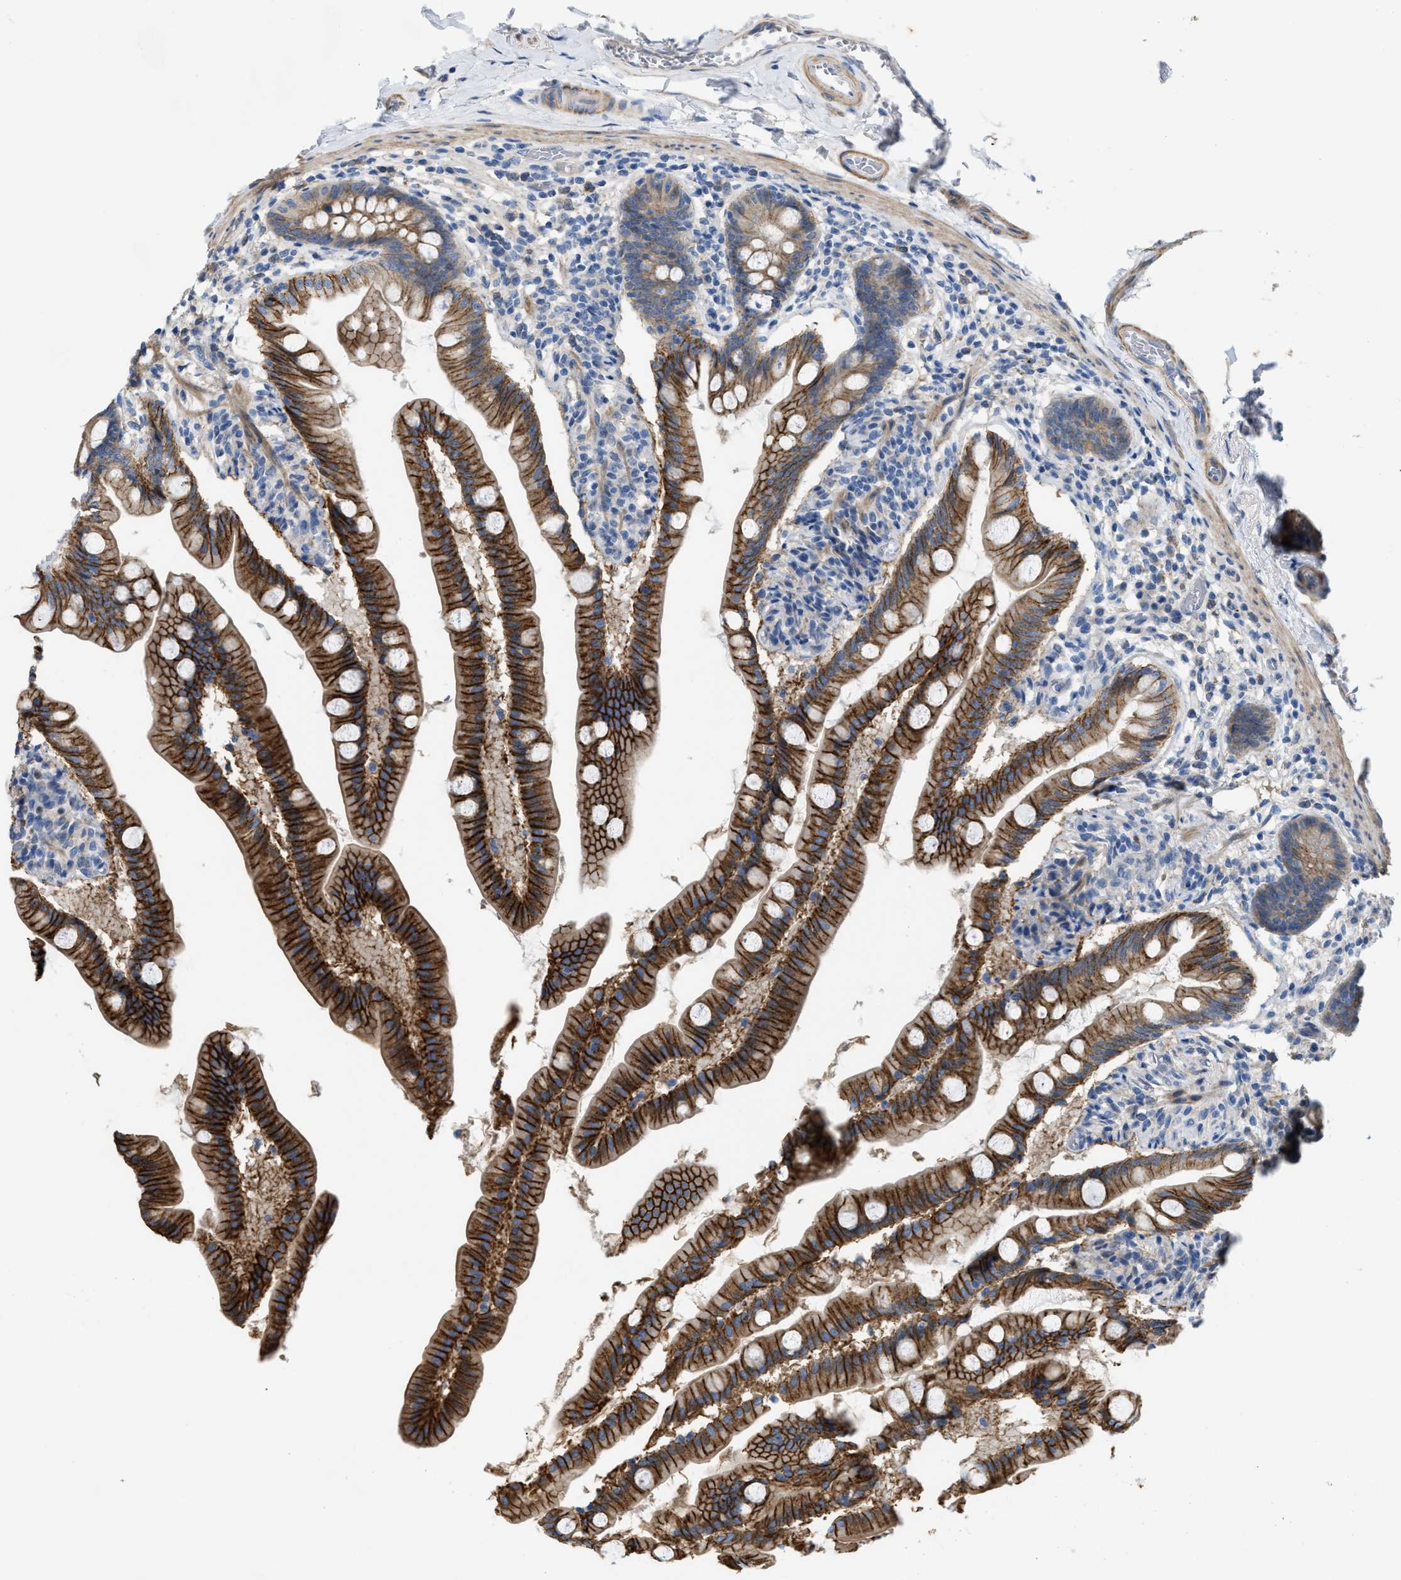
{"staining": {"intensity": "strong", "quantity": ">75%", "location": "cytoplasmic/membranous"}, "tissue": "small intestine", "cell_type": "Glandular cells", "image_type": "normal", "snomed": [{"axis": "morphology", "description": "Normal tissue, NOS"}, {"axis": "topography", "description": "Small intestine"}], "caption": "High-power microscopy captured an immunohistochemistry histopathology image of normal small intestine, revealing strong cytoplasmic/membranous staining in about >75% of glandular cells.", "gene": "DHX58", "patient": {"sex": "female", "age": 56}}